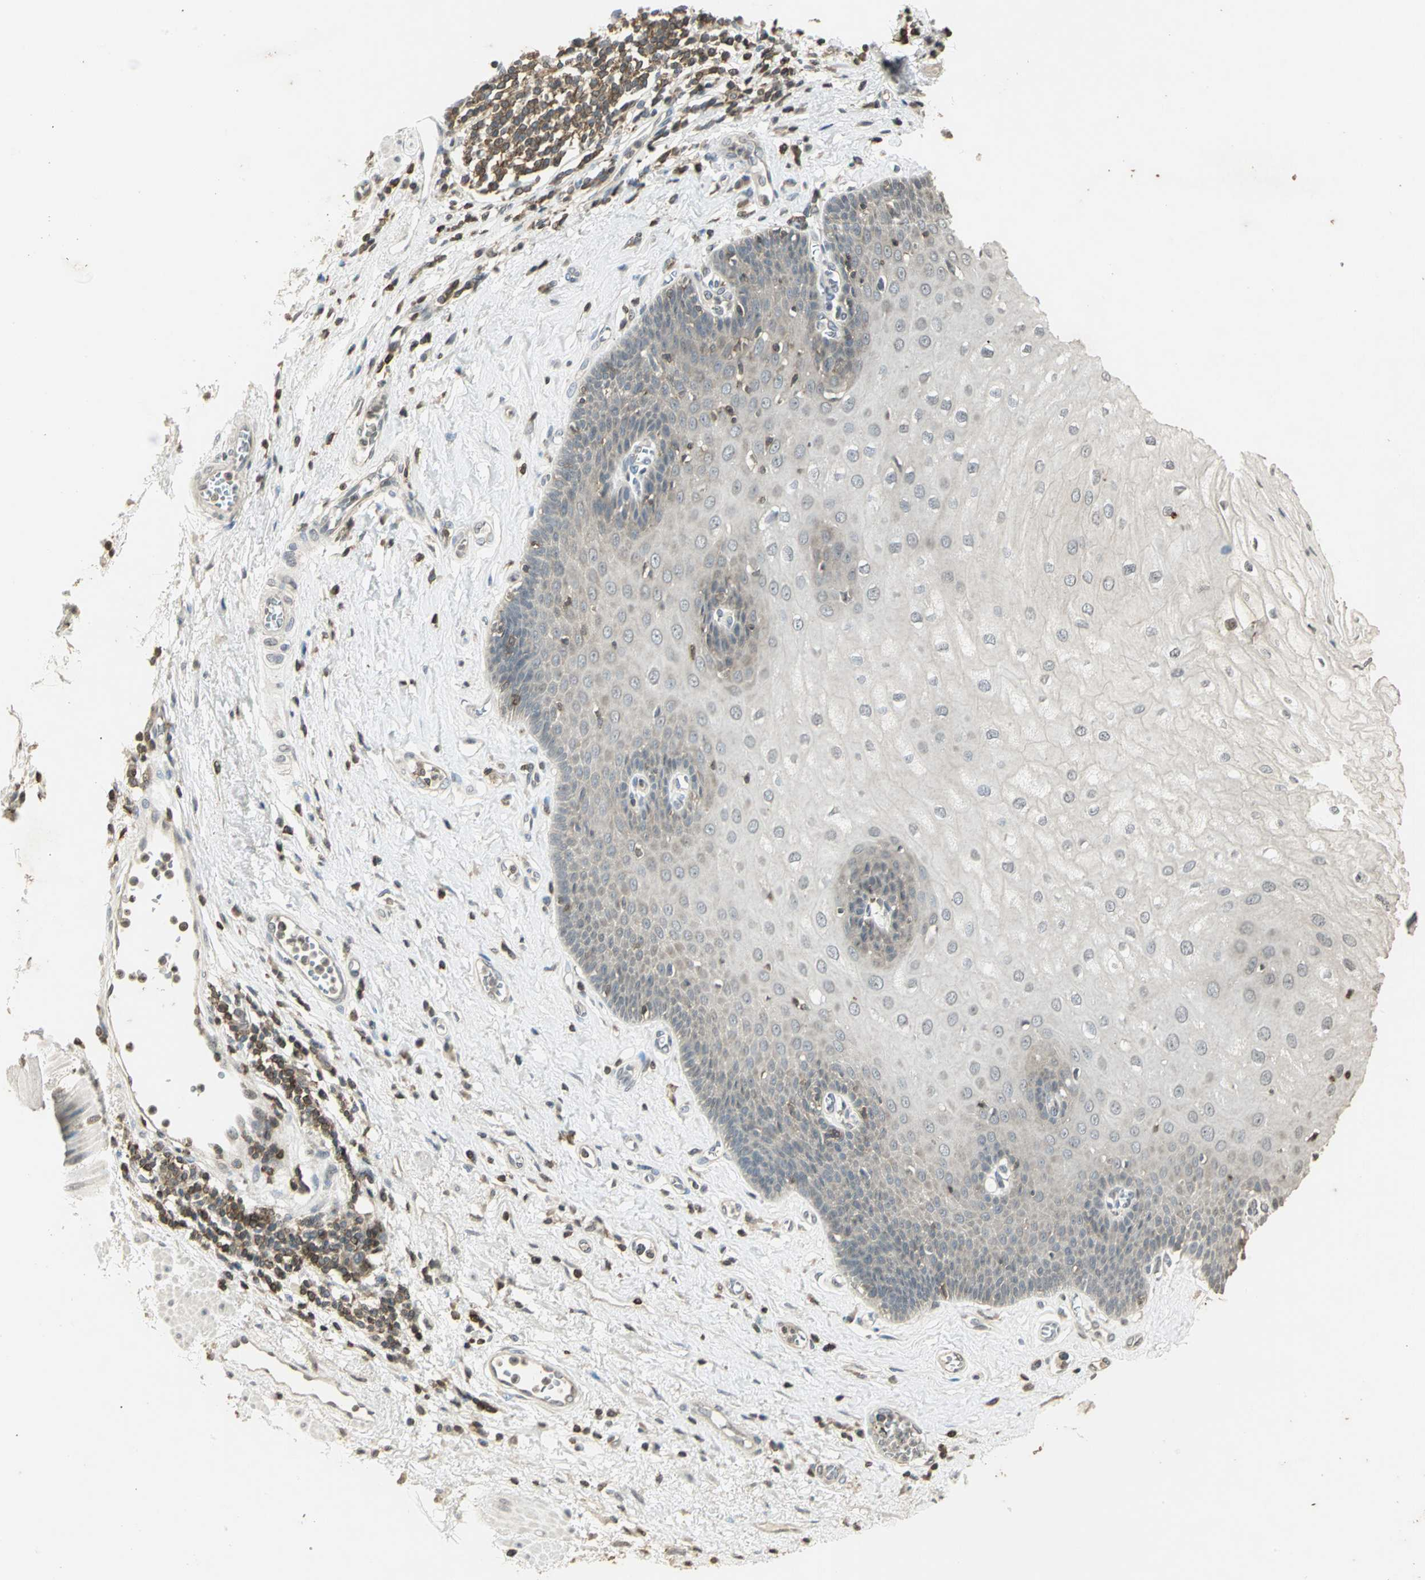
{"staining": {"intensity": "negative", "quantity": "none", "location": "none"}, "tissue": "esophagus", "cell_type": "Squamous epithelial cells", "image_type": "normal", "snomed": [{"axis": "morphology", "description": "Normal tissue, NOS"}, {"axis": "morphology", "description": "Squamous cell carcinoma, NOS"}, {"axis": "topography", "description": "Esophagus"}], "caption": "The micrograph demonstrates no staining of squamous epithelial cells in normal esophagus.", "gene": "IL16", "patient": {"sex": "male", "age": 65}}